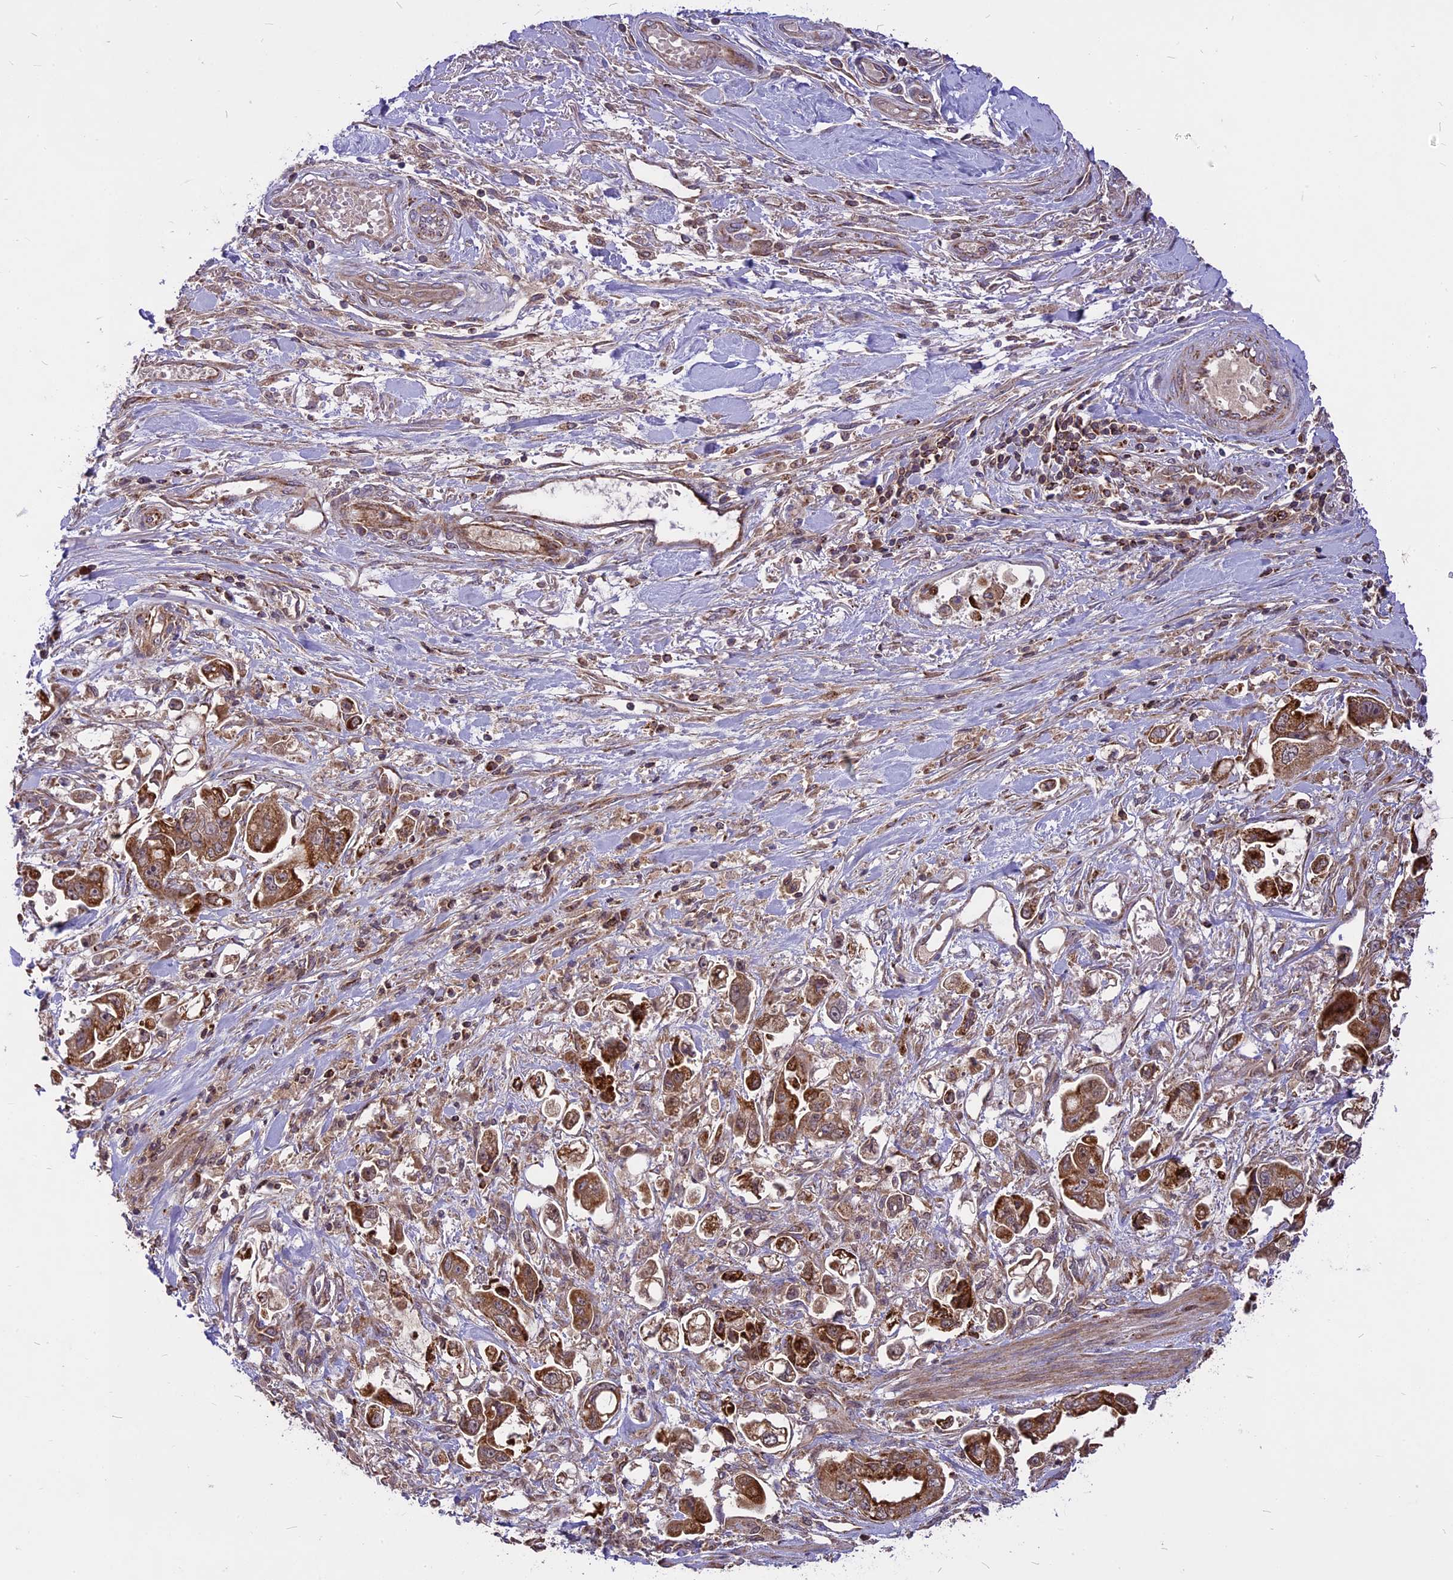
{"staining": {"intensity": "strong", "quantity": ">75%", "location": "cytoplasmic/membranous"}, "tissue": "stomach cancer", "cell_type": "Tumor cells", "image_type": "cancer", "snomed": [{"axis": "morphology", "description": "Adenocarcinoma, NOS"}, {"axis": "topography", "description": "Stomach"}], "caption": "Protein analysis of stomach adenocarcinoma tissue demonstrates strong cytoplasmic/membranous staining in about >75% of tumor cells. (Brightfield microscopy of DAB IHC at high magnification).", "gene": "COX17", "patient": {"sex": "male", "age": 62}}